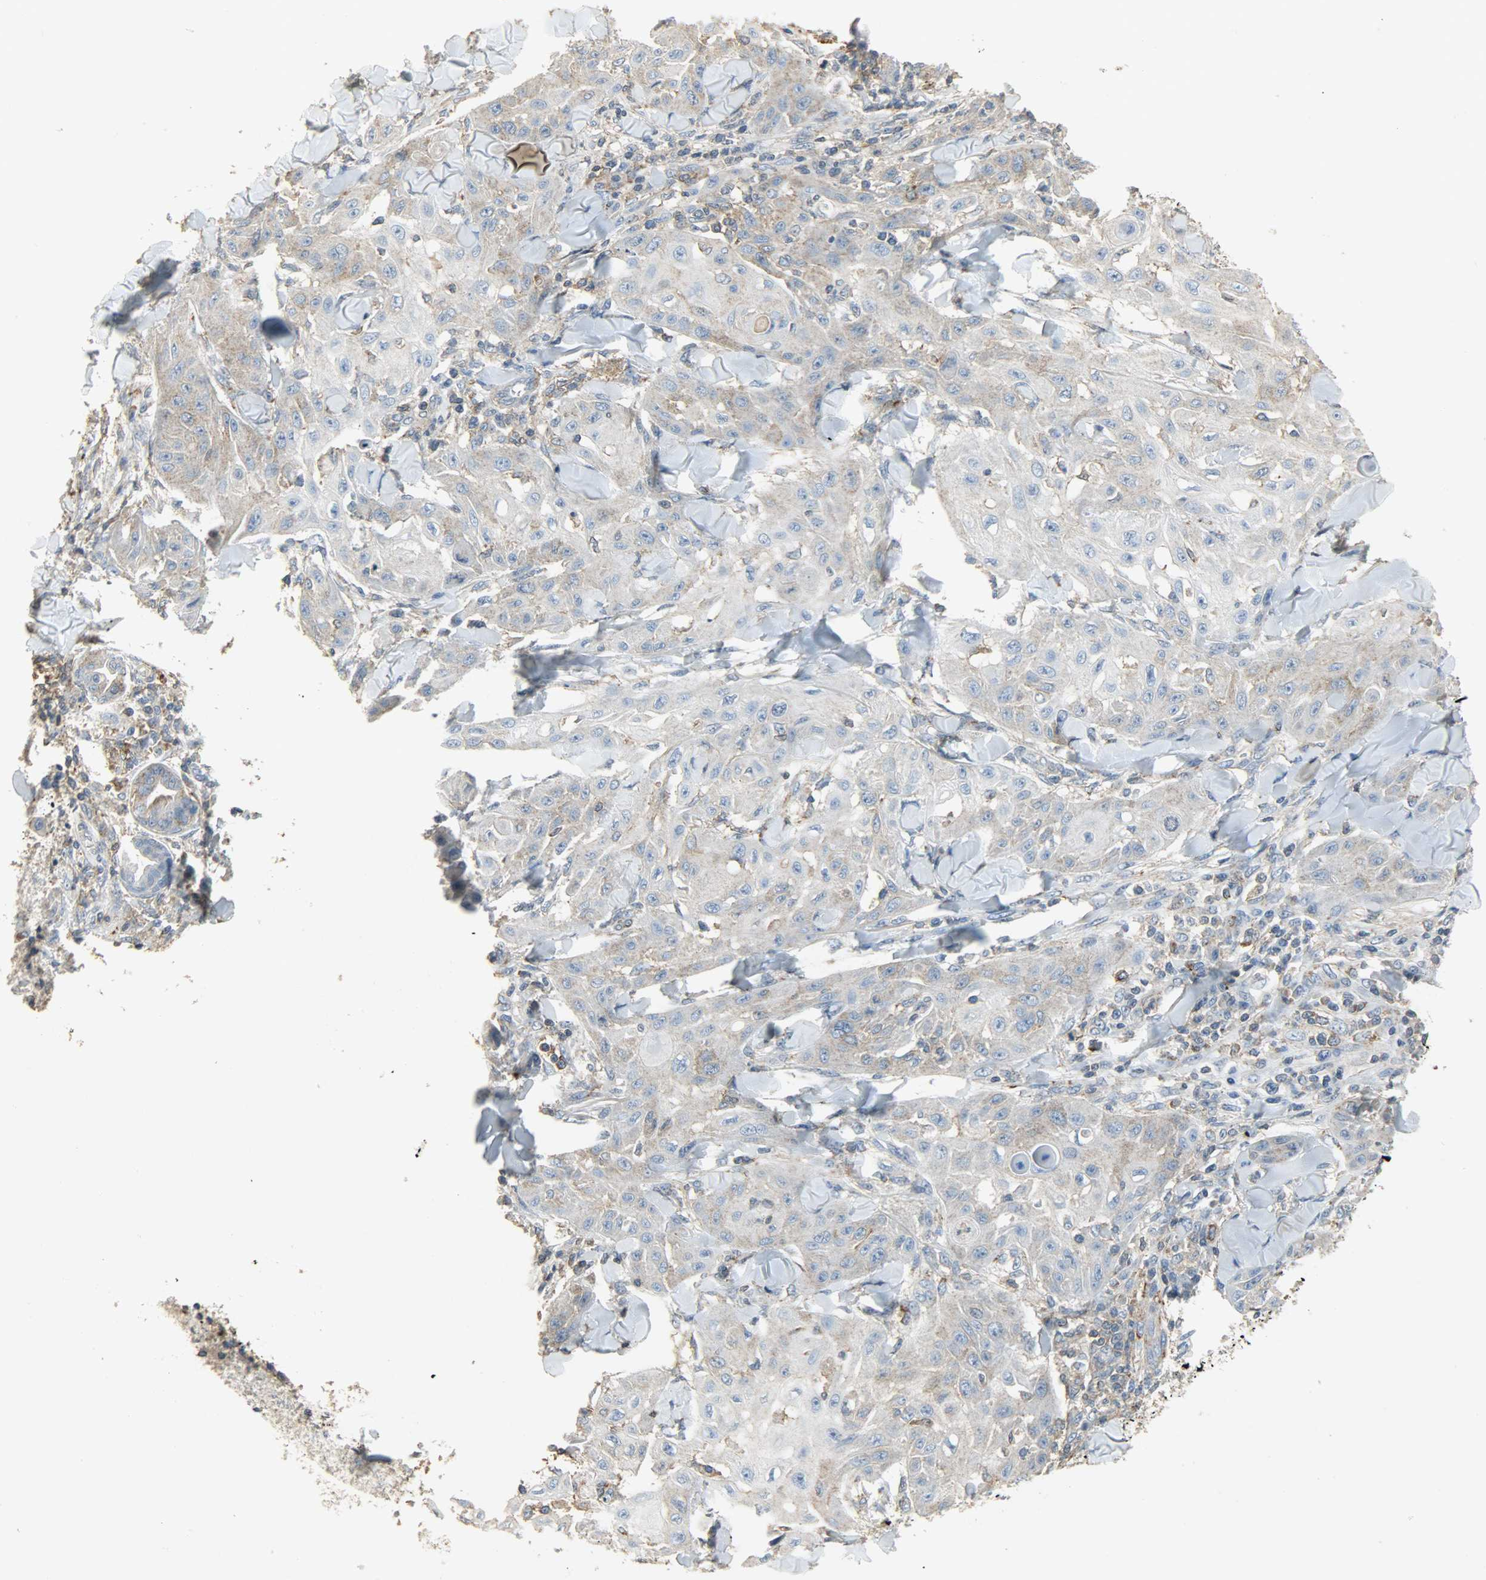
{"staining": {"intensity": "weak", "quantity": ">75%", "location": "cytoplasmic/membranous"}, "tissue": "skin cancer", "cell_type": "Tumor cells", "image_type": "cancer", "snomed": [{"axis": "morphology", "description": "Squamous cell carcinoma, NOS"}, {"axis": "topography", "description": "Skin"}], "caption": "Brown immunohistochemical staining in squamous cell carcinoma (skin) exhibits weak cytoplasmic/membranous expression in approximately >75% of tumor cells.", "gene": "DNAJA4", "patient": {"sex": "male", "age": 24}}